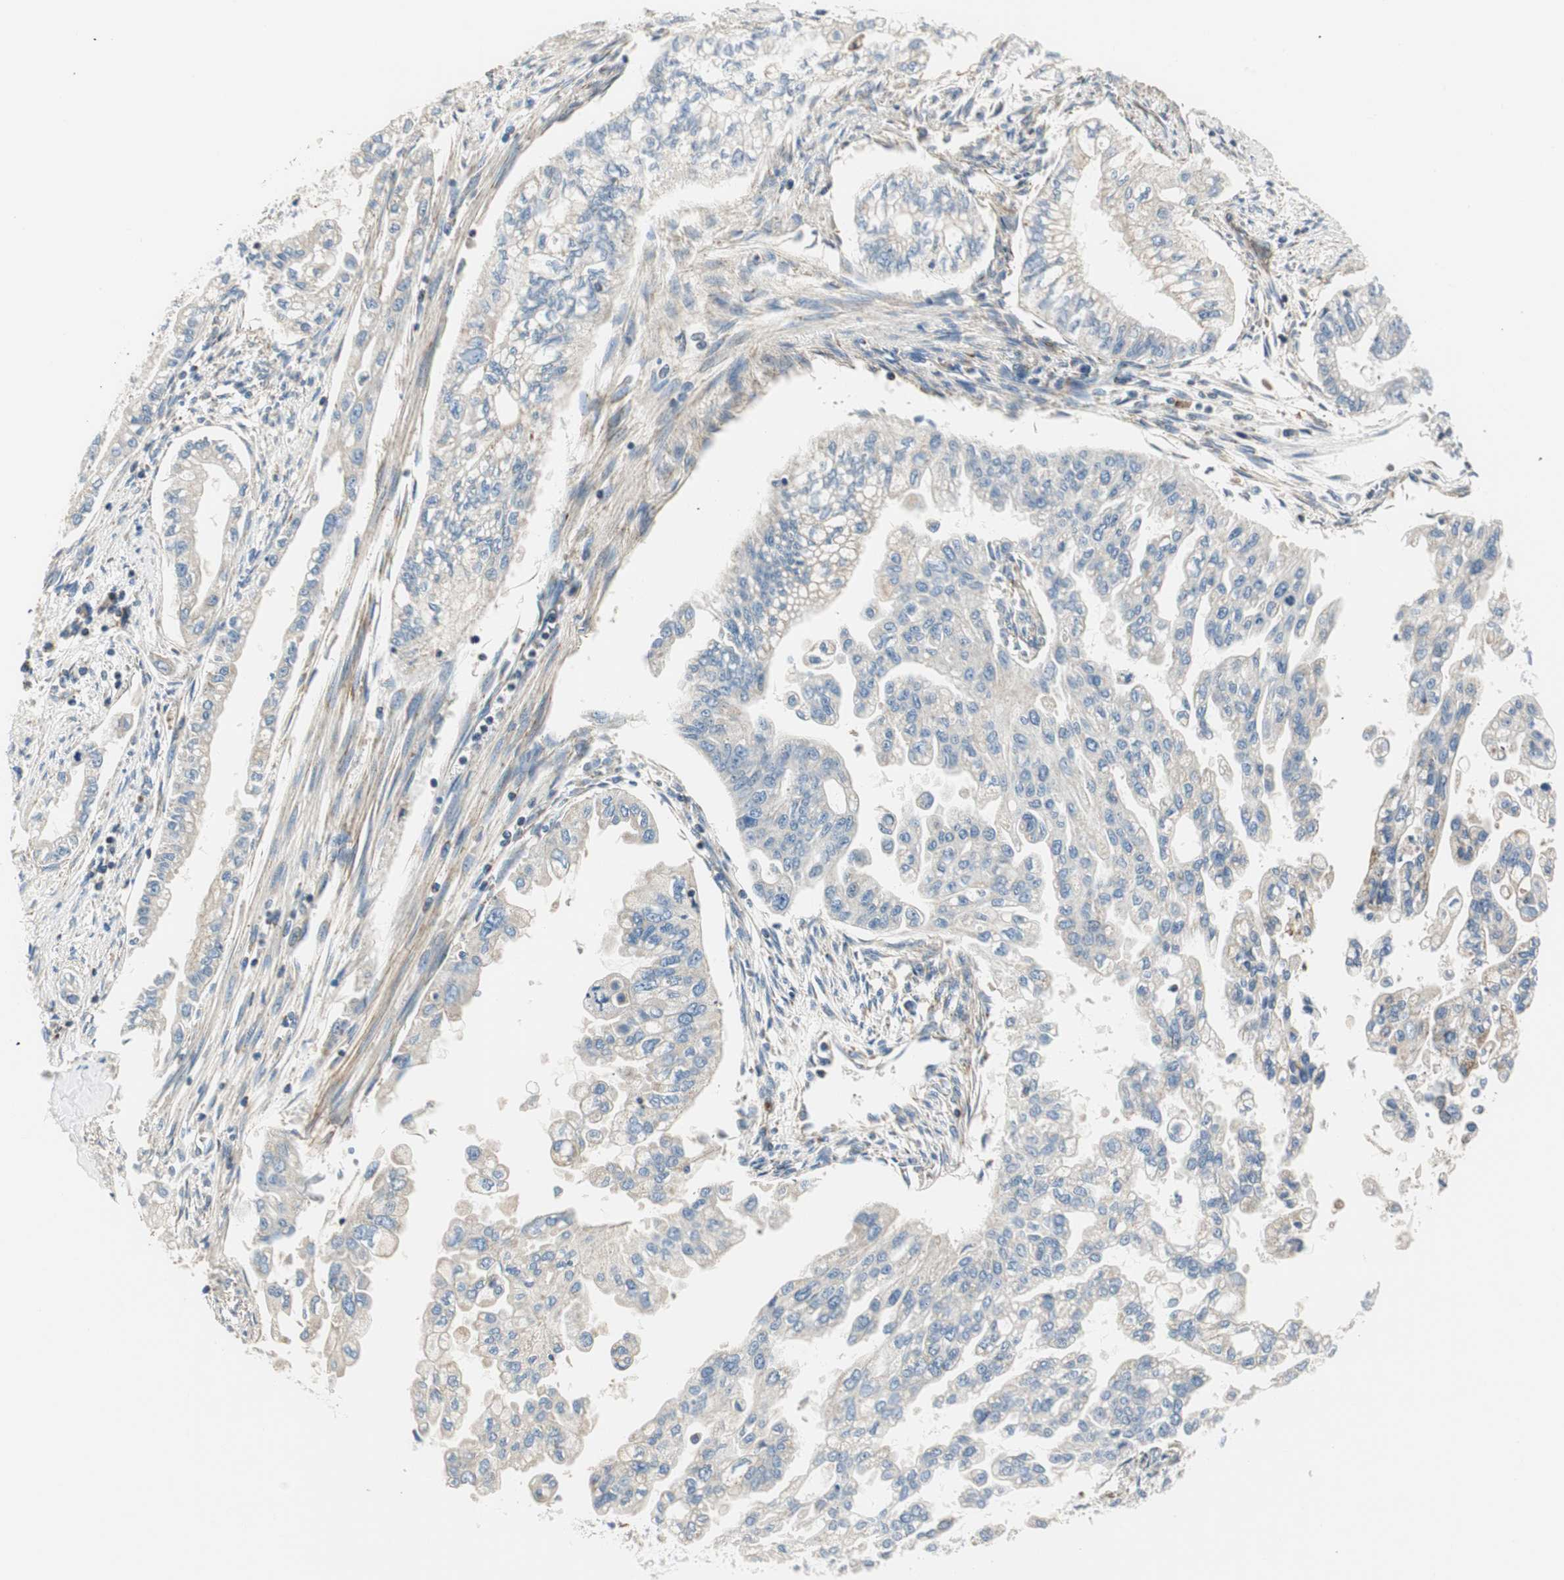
{"staining": {"intensity": "negative", "quantity": "none", "location": "none"}, "tissue": "pancreatic cancer", "cell_type": "Tumor cells", "image_type": "cancer", "snomed": [{"axis": "morphology", "description": "Normal tissue, NOS"}, {"axis": "topography", "description": "Pancreas"}], "caption": "The photomicrograph exhibits no staining of tumor cells in pancreatic cancer. (Stains: DAB immunohistochemistry with hematoxylin counter stain, Microscopy: brightfield microscopy at high magnification).", "gene": "RORB", "patient": {"sex": "male", "age": 42}}